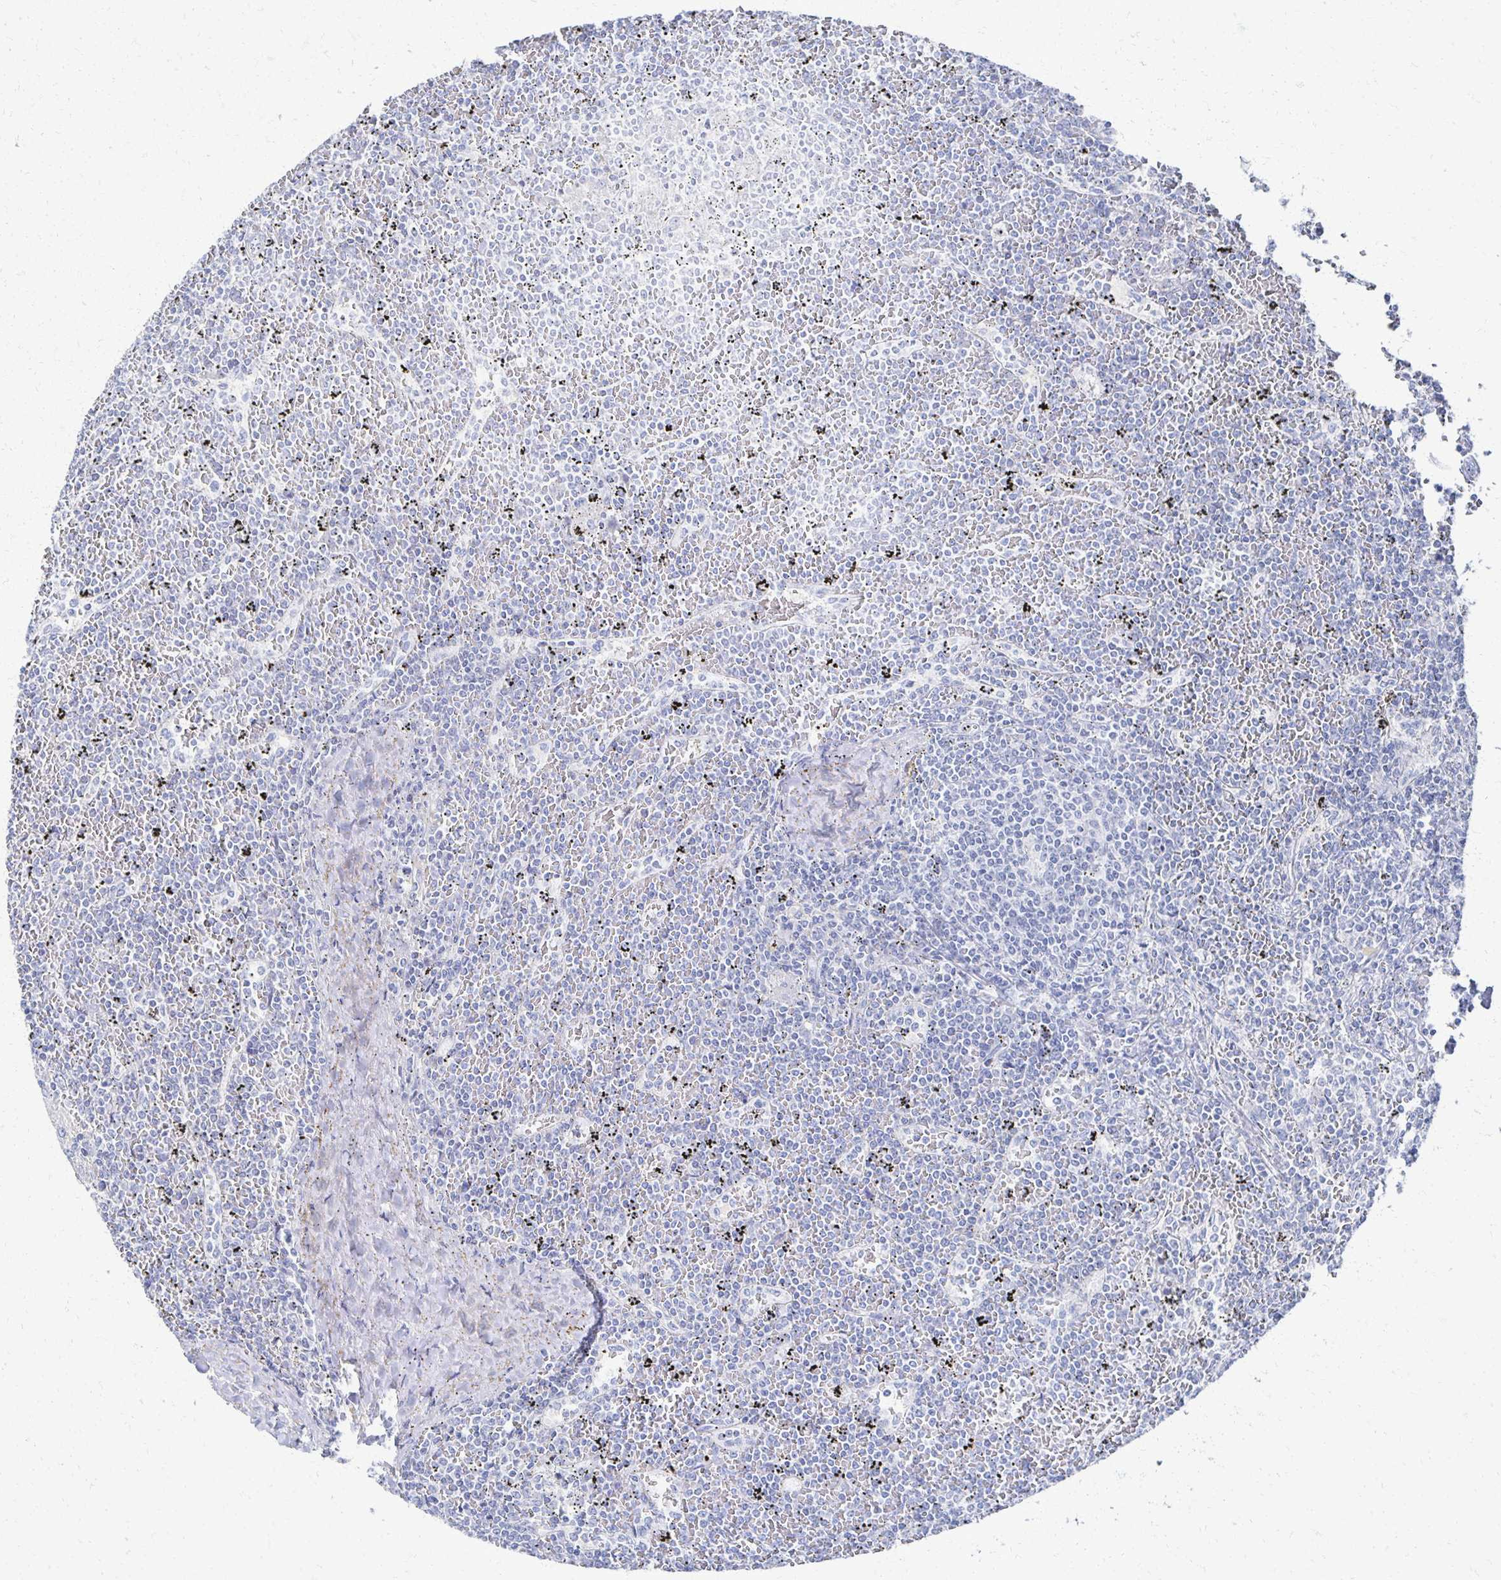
{"staining": {"intensity": "negative", "quantity": "none", "location": "none"}, "tissue": "lymphoma", "cell_type": "Tumor cells", "image_type": "cancer", "snomed": [{"axis": "morphology", "description": "Malignant lymphoma, non-Hodgkin's type, Low grade"}, {"axis": "topography", "description": "Spleen"}], "caption": "Malignant lymphoma, non-Hodgkin's type (low-grade) stained for a protein using IHC demonstrates no expression tumor cells.", "gene": "PRR20A", "patient": {"sex": "female", "age": 19}}